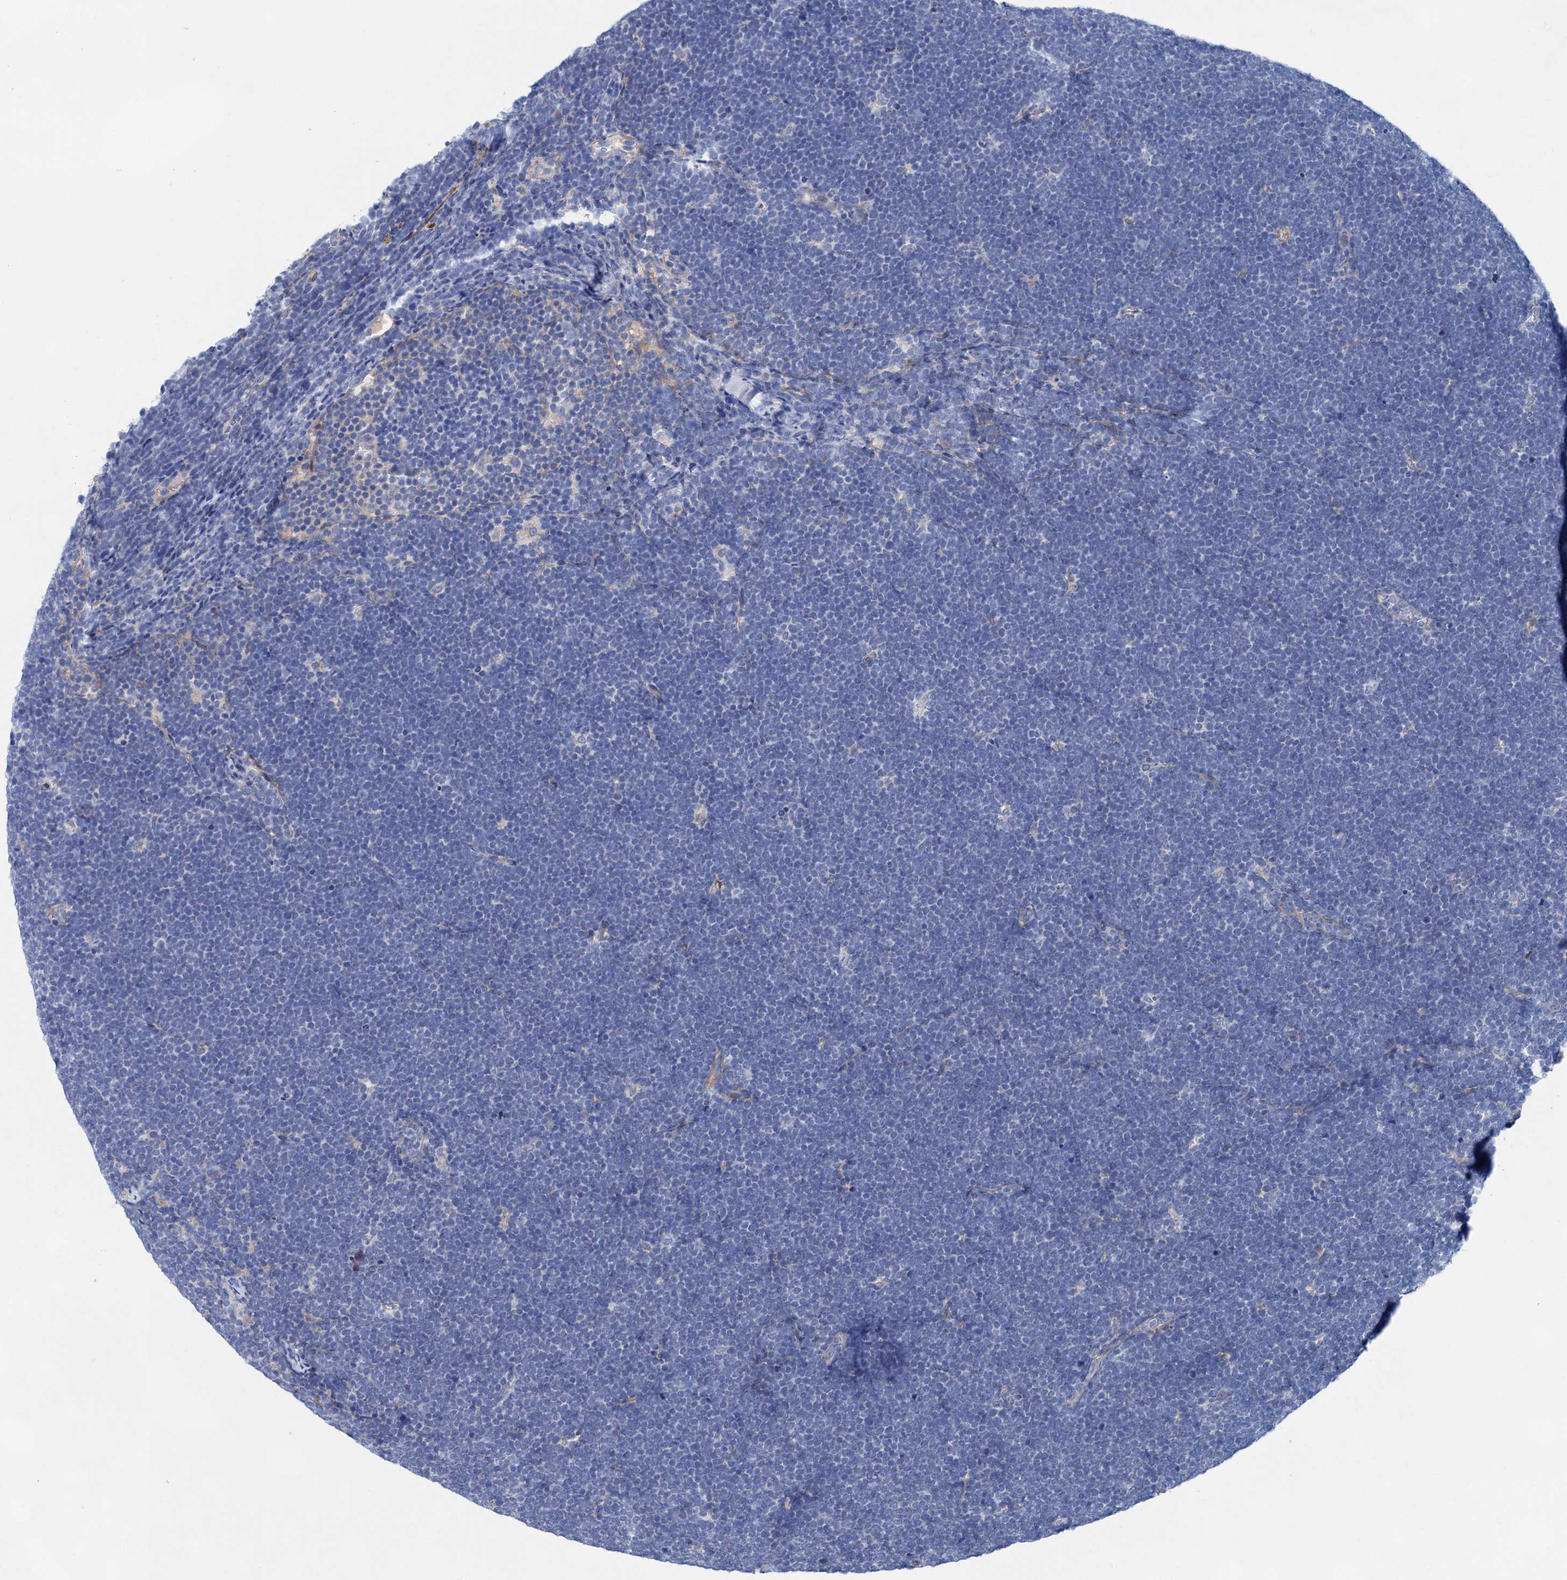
{"staining": {"intensity": "negative", "quantity": "none", "location": "none"}, "tissue": "lymphoma", "cell_type": "Tumor cells", "image_type": "cancer", "snomed": [{"axis": "morphology", "description": "Malignant lymphoma, non-Hodgkin's type, High grade"}, {"axis": "topography", "description": "Lymph node"}], "caption": "An immunohistochemistry (IHC) image of high-grade malignant lymphoma, non-Hodgkin's type is shown. There is no staining in tumor cells of high-grade malignant lymphoma, non-Hodgkin's type.", "gene": "GPR155", "patient": {"sex": "male", "age": 13}}